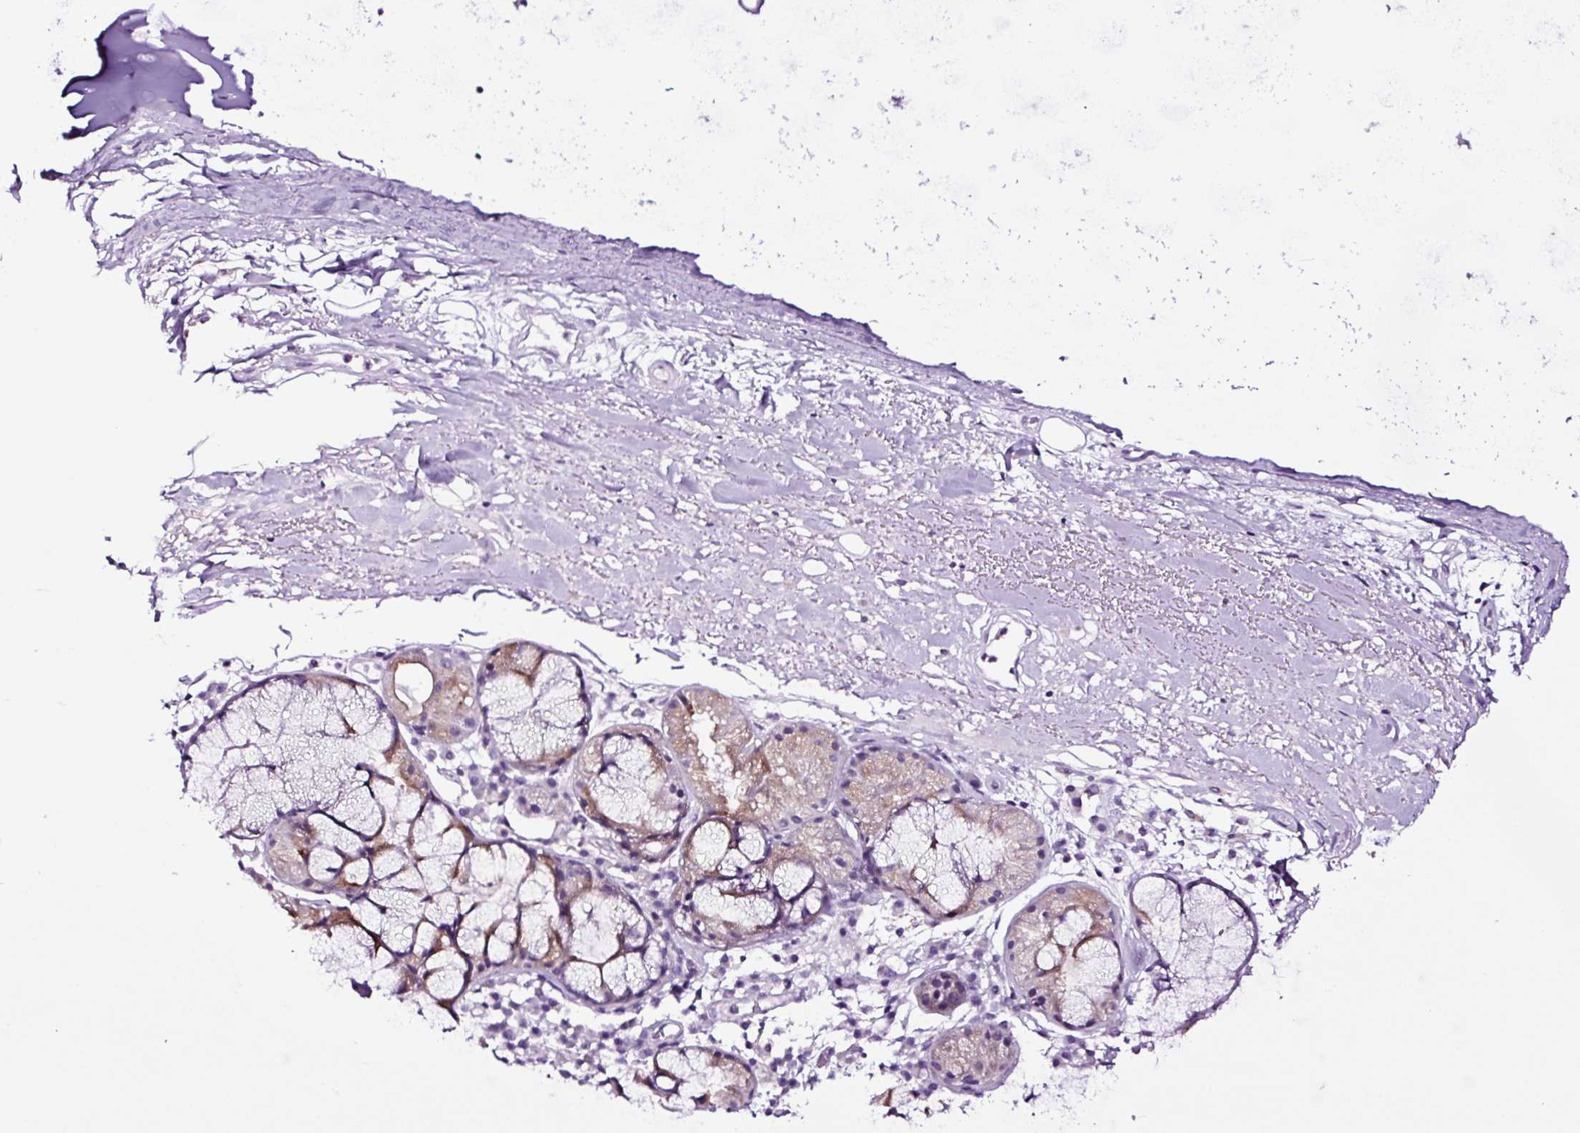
{"staining": {"intensity": "negative", "quantity": "none", "location": "none"}, "tissue": "adipose tissue", "cell_type": "Adipocytes", "image_type": "normal", "snomed": [{"axis": "morphology", "description": "Normal tissue, NOS"}, {"axis": "topography", "description": "Cartilage tissue"}, {"axis": "topography", "description": "Nasopharynx"}, {"axis": "topography", "description": "Thyroid gland"}], "caption": "Protein analysis of benign adipose tissue shows no significant staining in adipocytes. (DAB (3,3'-diaminobenzidine) immunohistochemistry (IHC), high magnification).", "gene": "FBXL7", "patient": {"sex": "male", "age": 63}}